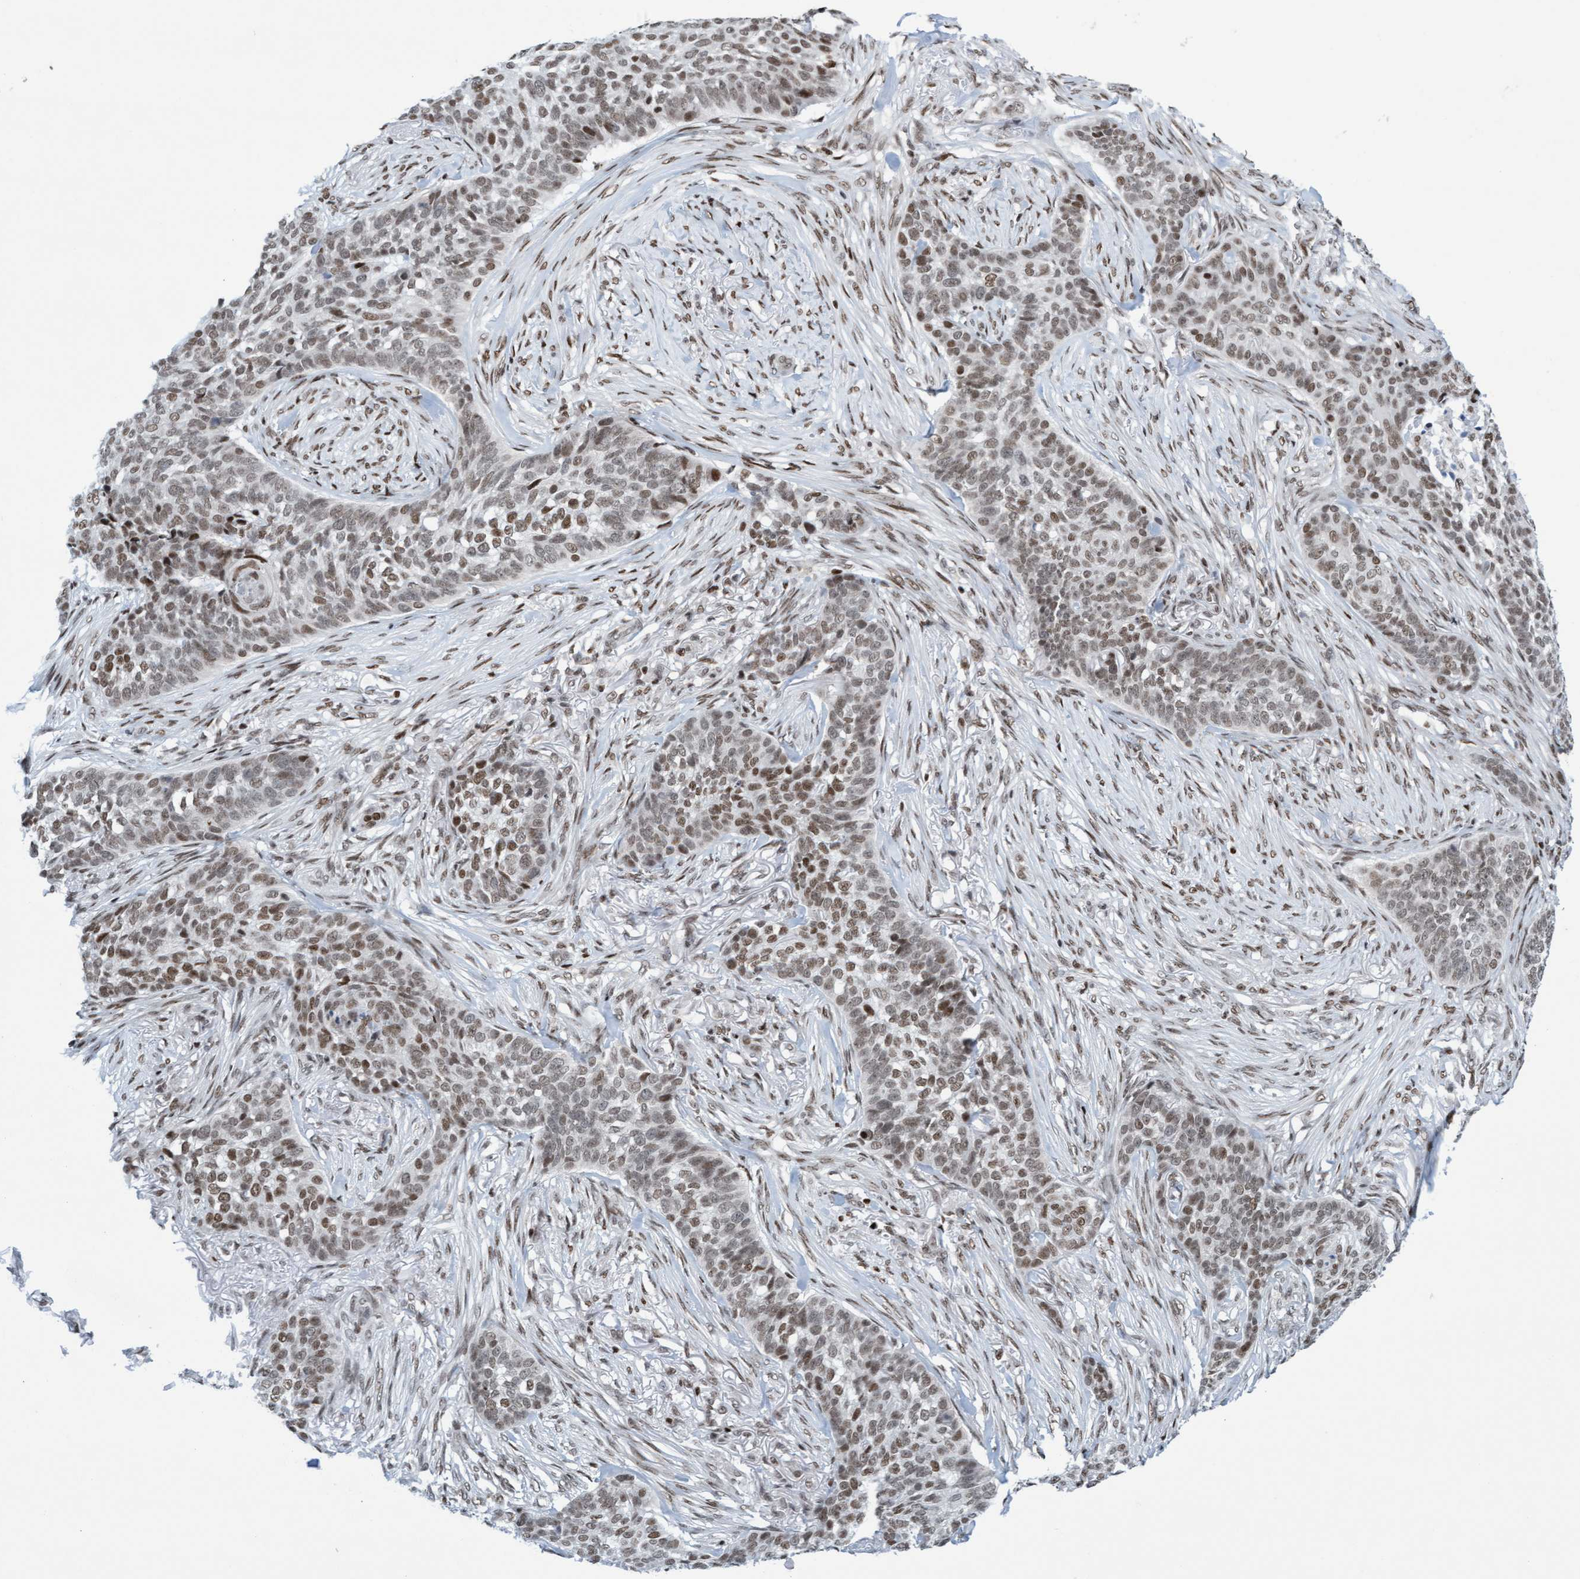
{"staining": {"intensity": "weak", "quantity": ">75%", "location": "nuclear"}, "tissue": "skin cancer", "cell_type": "Tumor cells", "image_type": "cancer", "snomed": [{"axis": "morphology", "description": "Basal cell carcinoma"}, {"axis": "topography", "description": "Skin"}], "caption": "Skin cancer tissue reveals weak nuclear staining in approximately >75% of tumor cells Nuclei are stained in blue.", "gene": "GLRX2", "patient": {"sex": "male", "age": 85}}